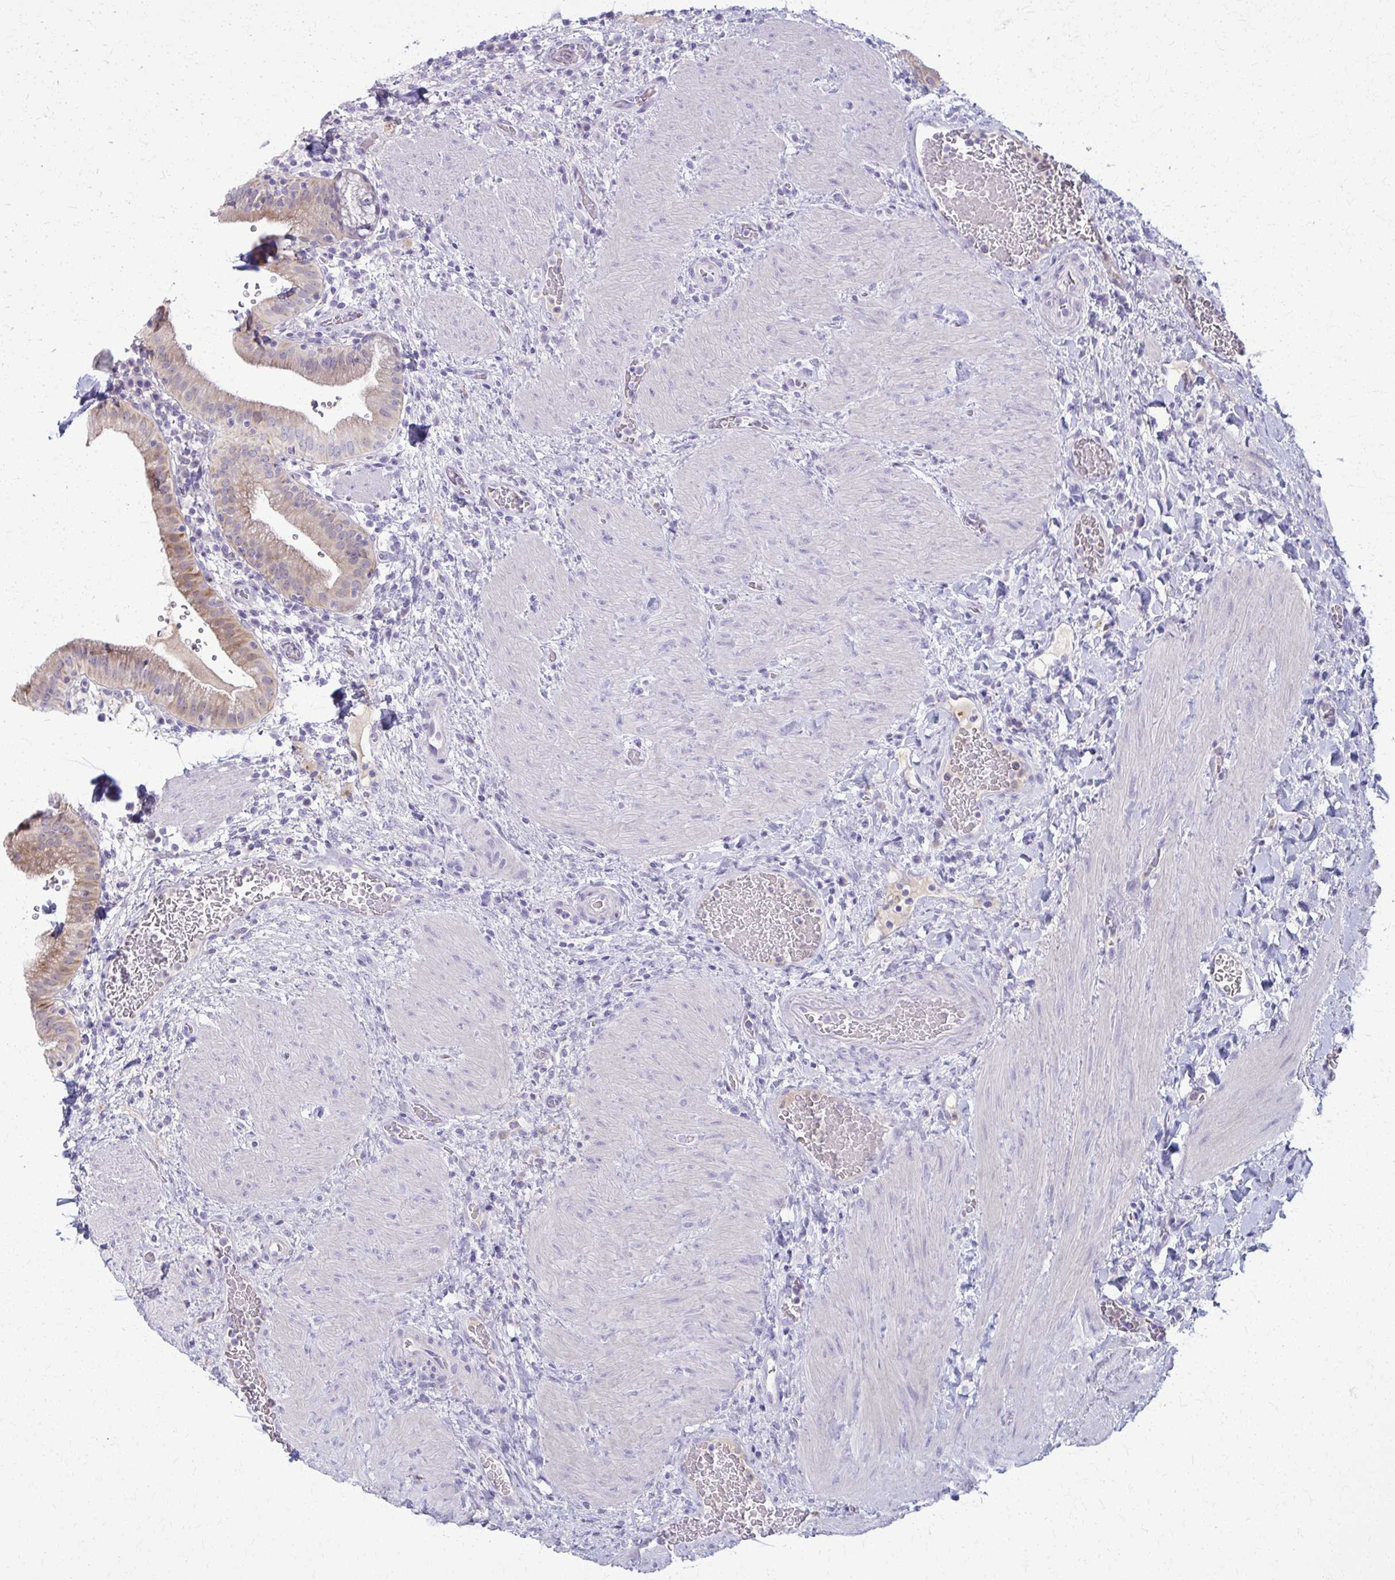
{"staining": {"intensity": "moderate", "quantity": "<25%", "location": "cytoplasmic/membranous"}, "tissue": "gallbladder", "cell_type": "Glandular cells", "image_type": "normal", "snomed": [{"axis": "morphology", "description": "Normal tissue, NOS"}, {"axis": "topography", "description": "Gallbladder"}], "caption": "A brown stain shows moderate cytoplasmic/membranous positivity of a protein in glandular cells of unremarkable gallbladder.", "gene": "ENSG00000275249", "patient": {"sex": "male", "age": 26}}